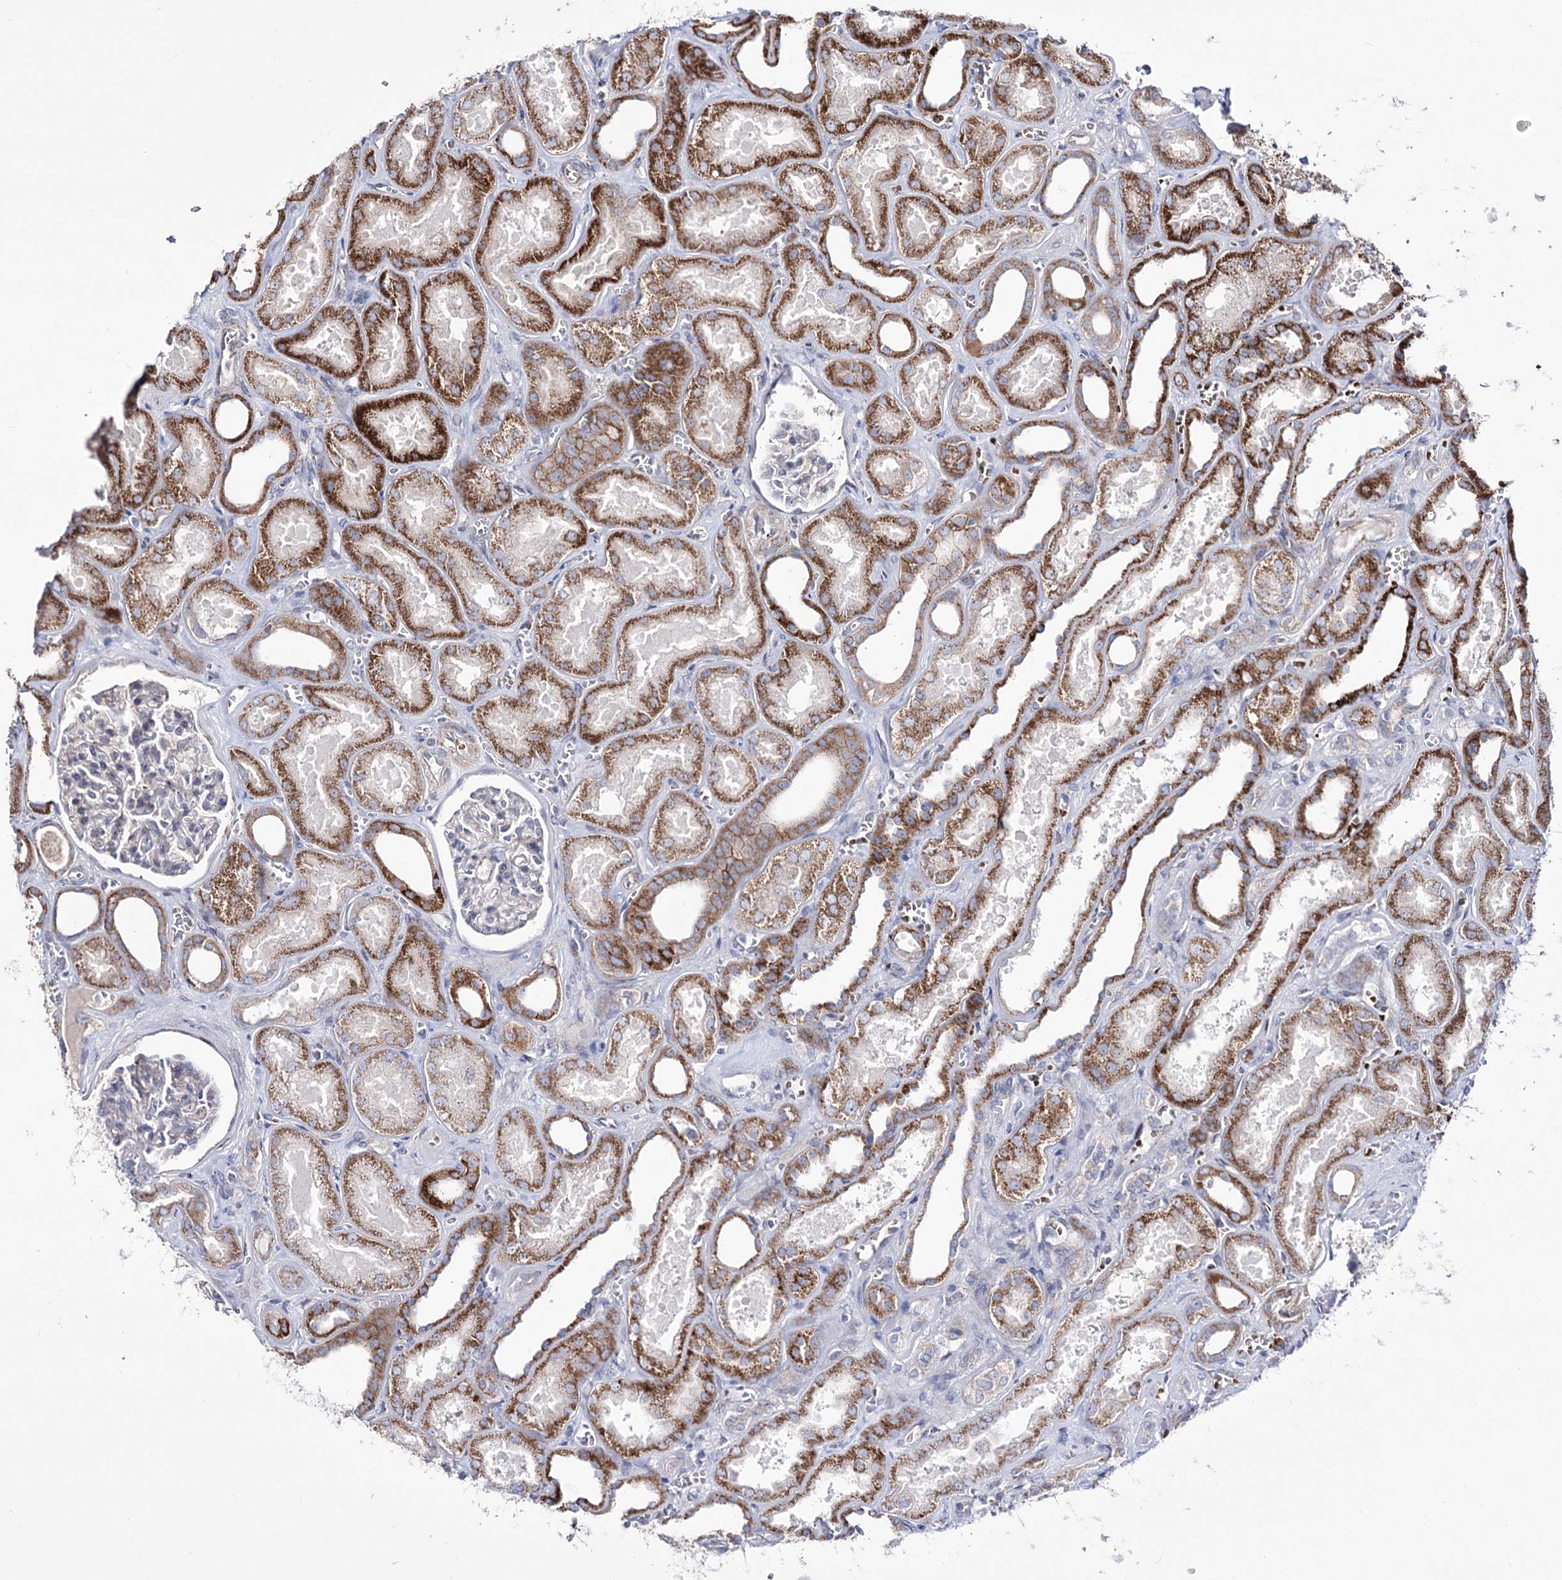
{"staining": {"intensity": "negative", "quantity": "none", "location": "none"}, "tissue": "kidney", "cell_type": "Cells in glomeruli", "image_type": "normal", "snomed": [{"axis": "morphology", "description": "Normal tissue, NOS"}, {"axis": "morphology", "description": "Adenocarcinoma, NOS"}, {"axis": "topography", "description": "Kidney"}], "caption": "Cells in glomeruli show no significant protein staining in unremarkable kidney.", "gene": "OSBPL5", "patient": {"sex": "female", "age": 68}}